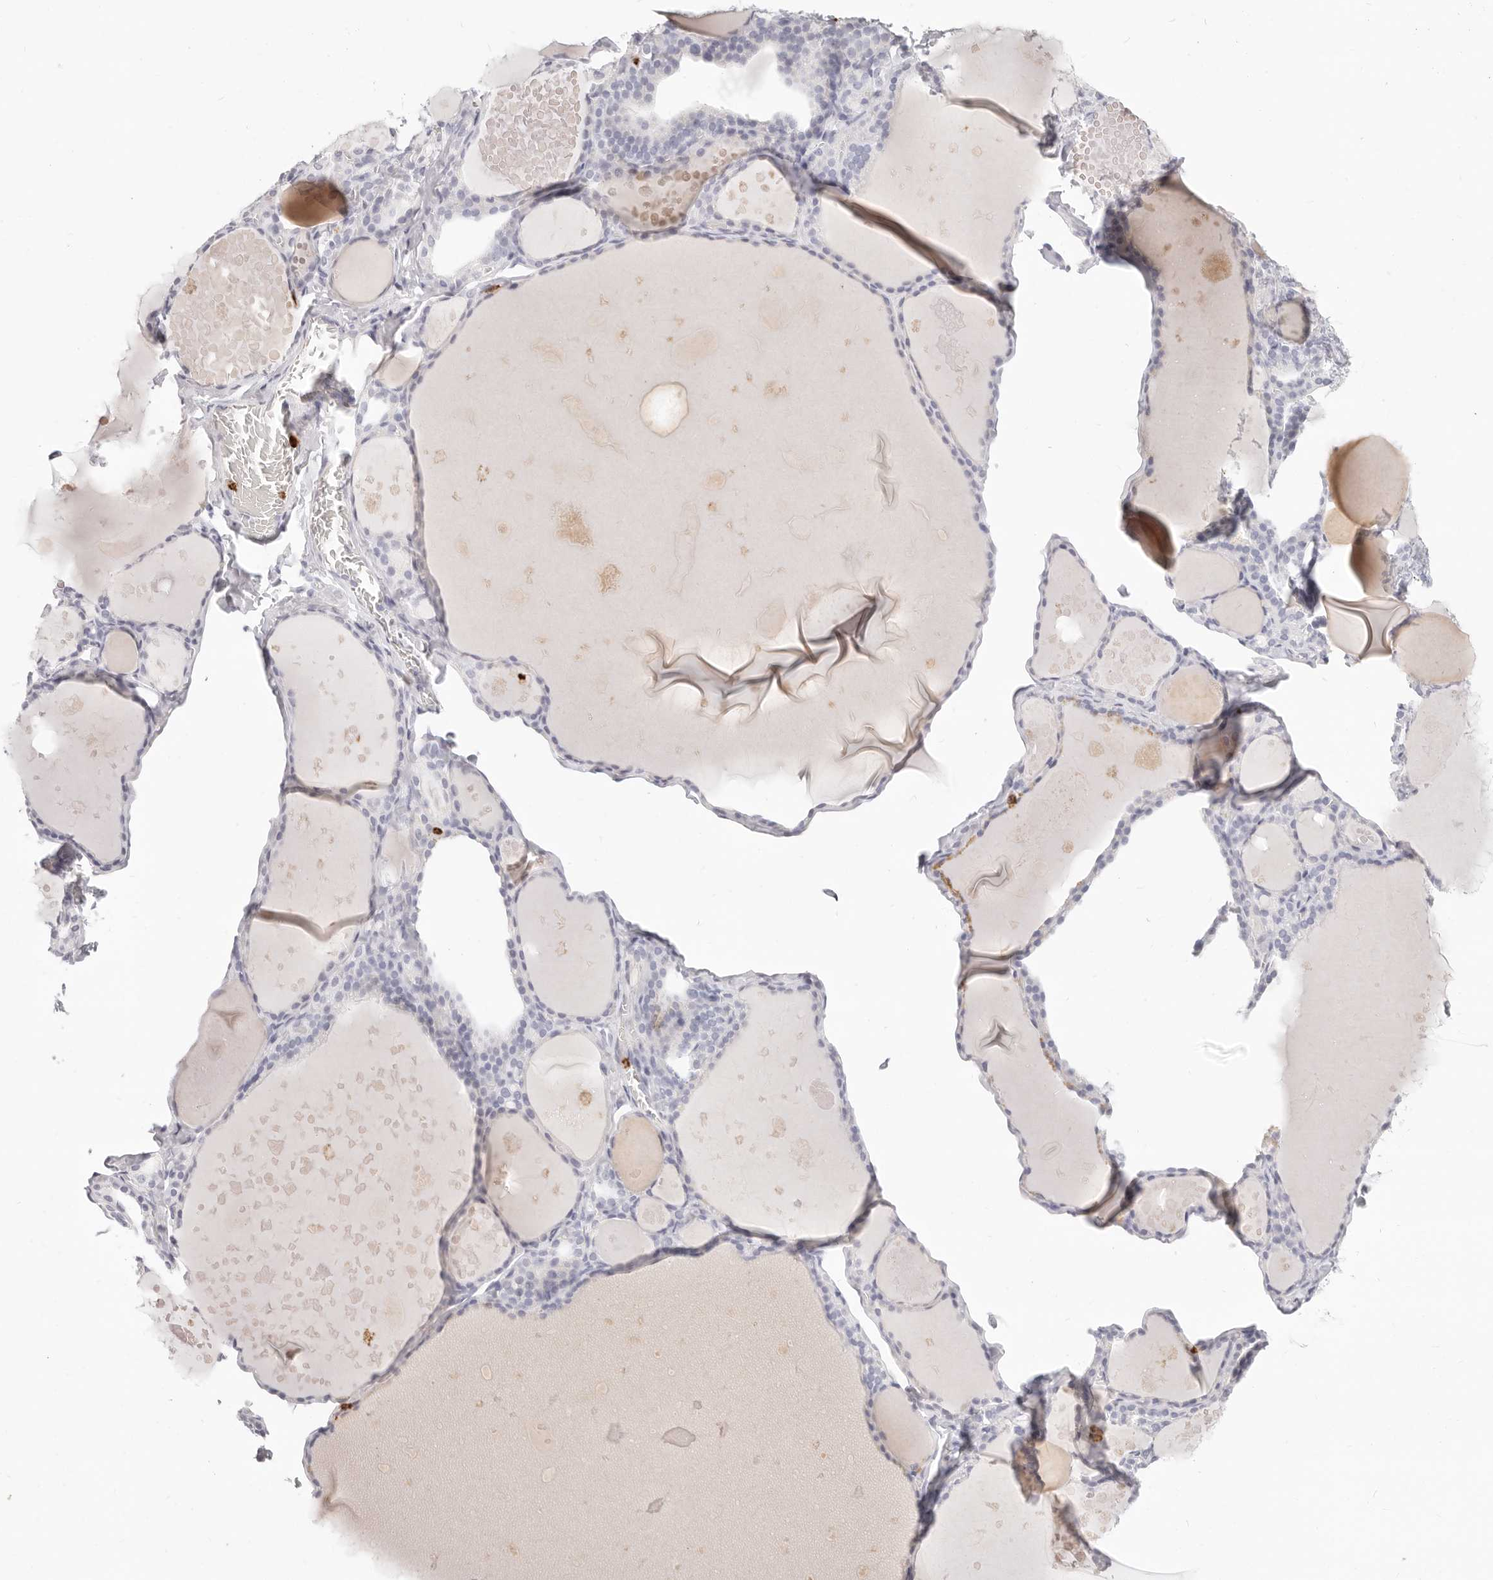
{"staining": {"intensity": "negative", "quantity": "none", "location": "none"}, "tissue": "thyroid gland", "cell_type": "Glandular cells", "image_type": "normal", "snomed": [{"axis": "morphology", "description": "Normal tissue, NOS"}, {"axis": "topography", "description": "Thyroid gland"}], "caption": "High magnification brightfield microscopy of normal thyroid gland stained with DAB (brown) and counterstained with hematoxylin (blue): glandular cells show no significant staining.", "gene": "CAMP", "patient": {"sex": "male", "age": 56}}